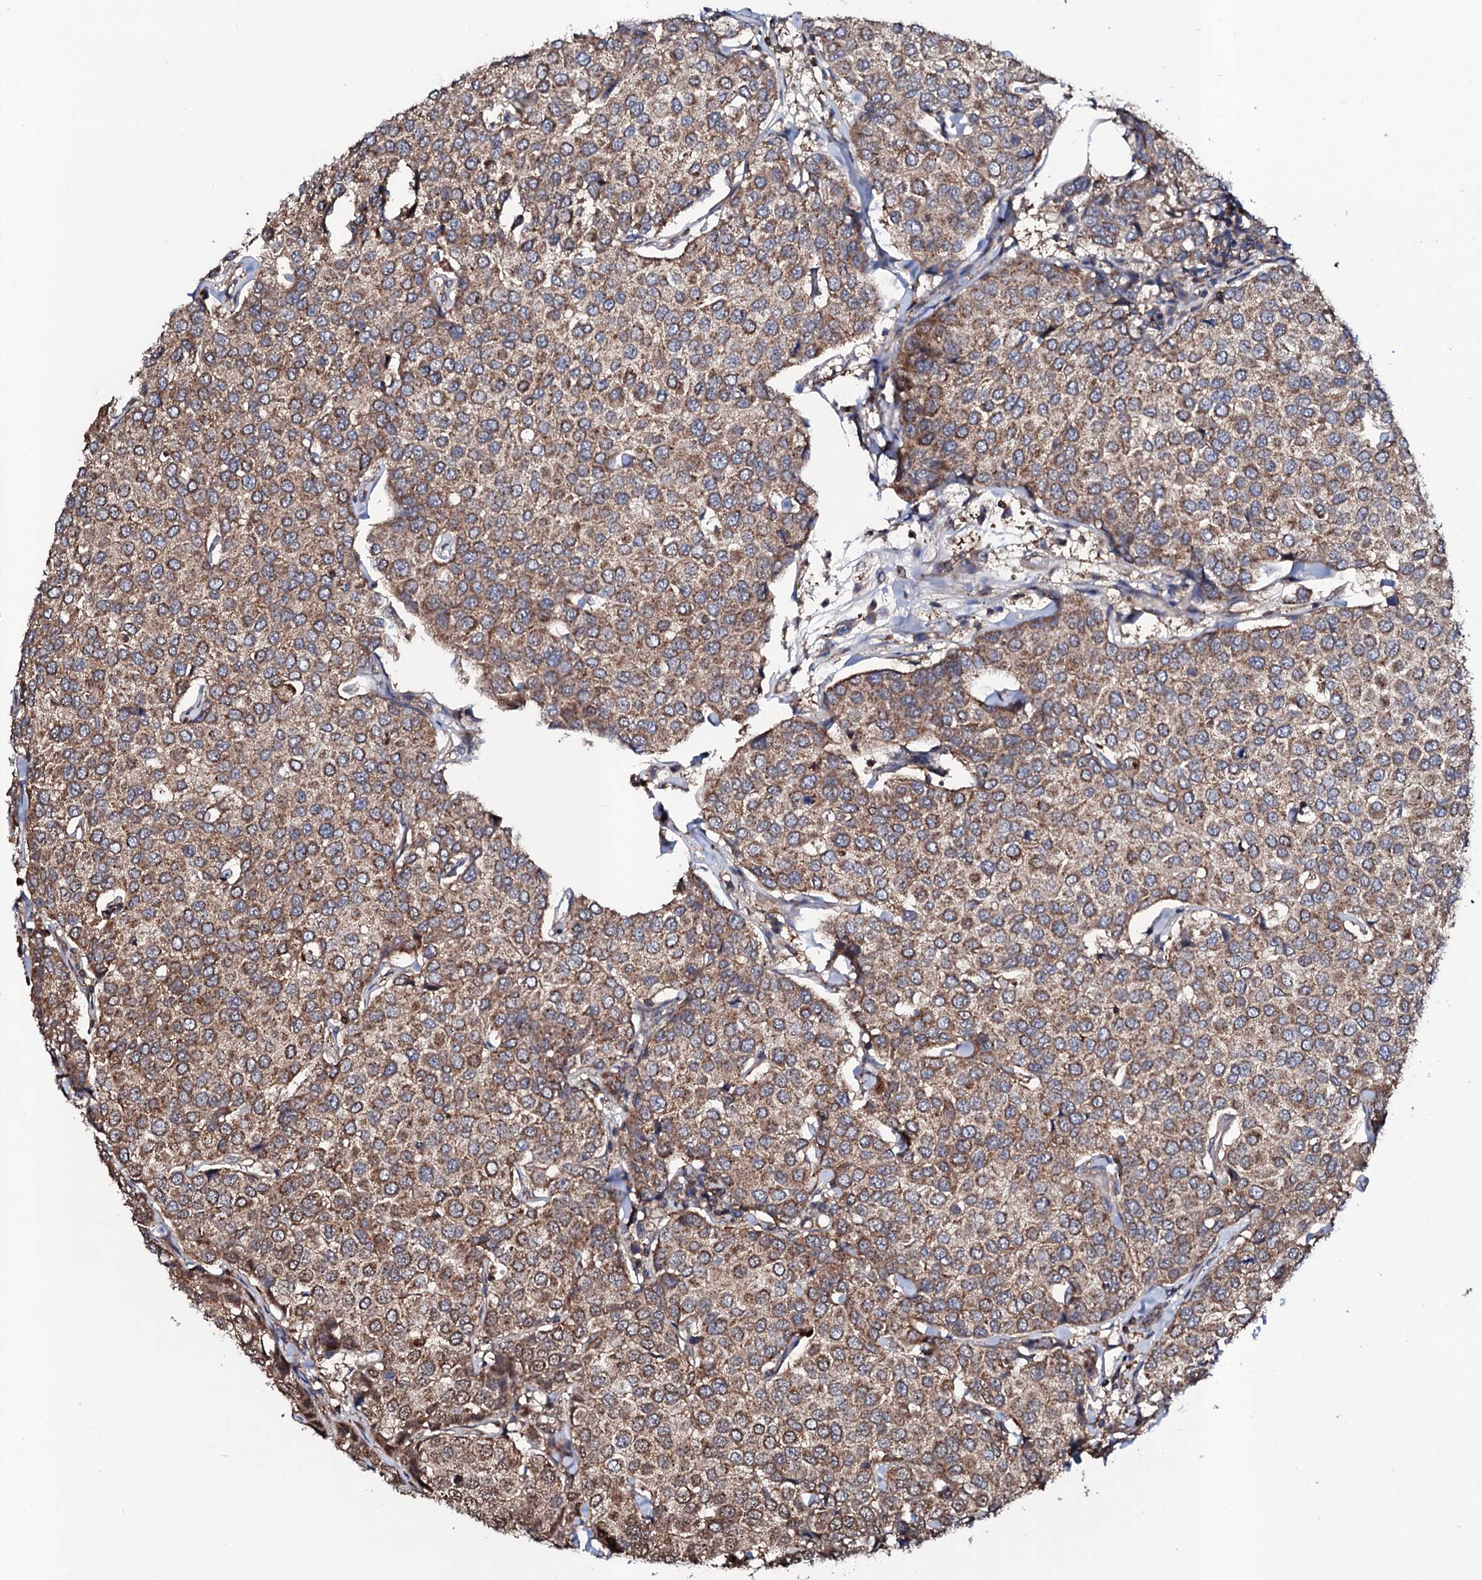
{"staining": {"intensity": "moderate", "quantity": ">75%", "location": "cytoplasmic/membranous"}, "tissue": "breast cancer", "cell_type": "Tumor cells", "image_type": "cancer", "snomed": [{"axis": "morphology", "description": "Duct carcinoma"}, {"axis": "topography", "description": "Breast"}], "caption": "An image of human breast cancer (infiltrating ductal carcinoma) stained for a protein displays moderate cytoplasmic/membranous brown staining in tumor cells. (IHC, brightfield microscopy, high magnification).", "gene": "COG6", "patient": {"sex": "female", "age": 55}}